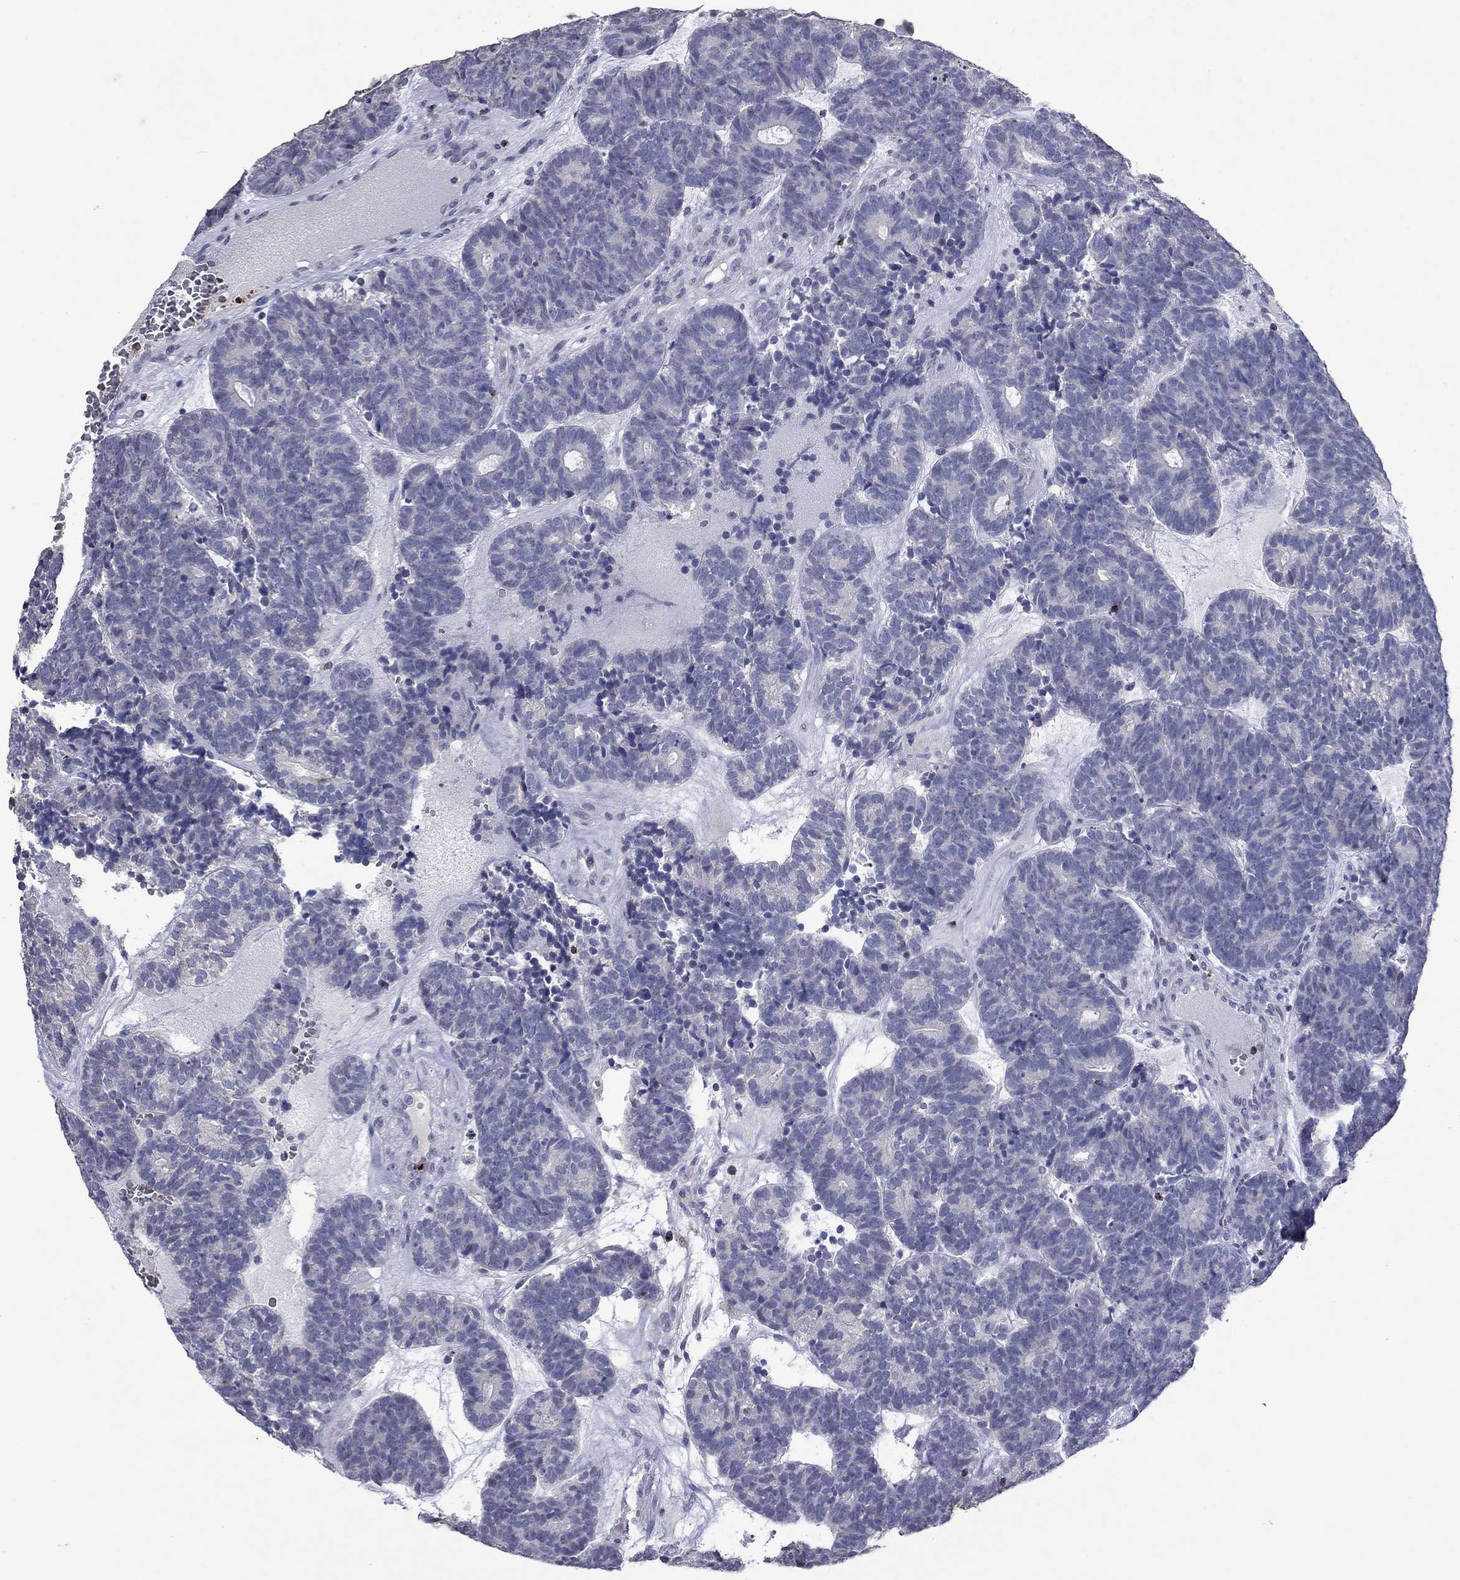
{"staining": {"intensity": "negative", "quantity": "none", "location": "none"}, "tissue": "head and neck cancer", "cell_type": "Tumor cells", "image_type": "cancer", "snomed": [{"axis": "morphology", "description": "Adenocarcinoma, NOS"}, {"axis": "topography", "description": "Head-Neck"}], "caption": "An immunohistochemistry (IHC) image of adenocarcinoma (head and neck) is shown. There is no staining in tumor cells of adenocarcinoma (head and neck).", "gene": "CCL5", "patient": {"sex": "female", "age": 81}}